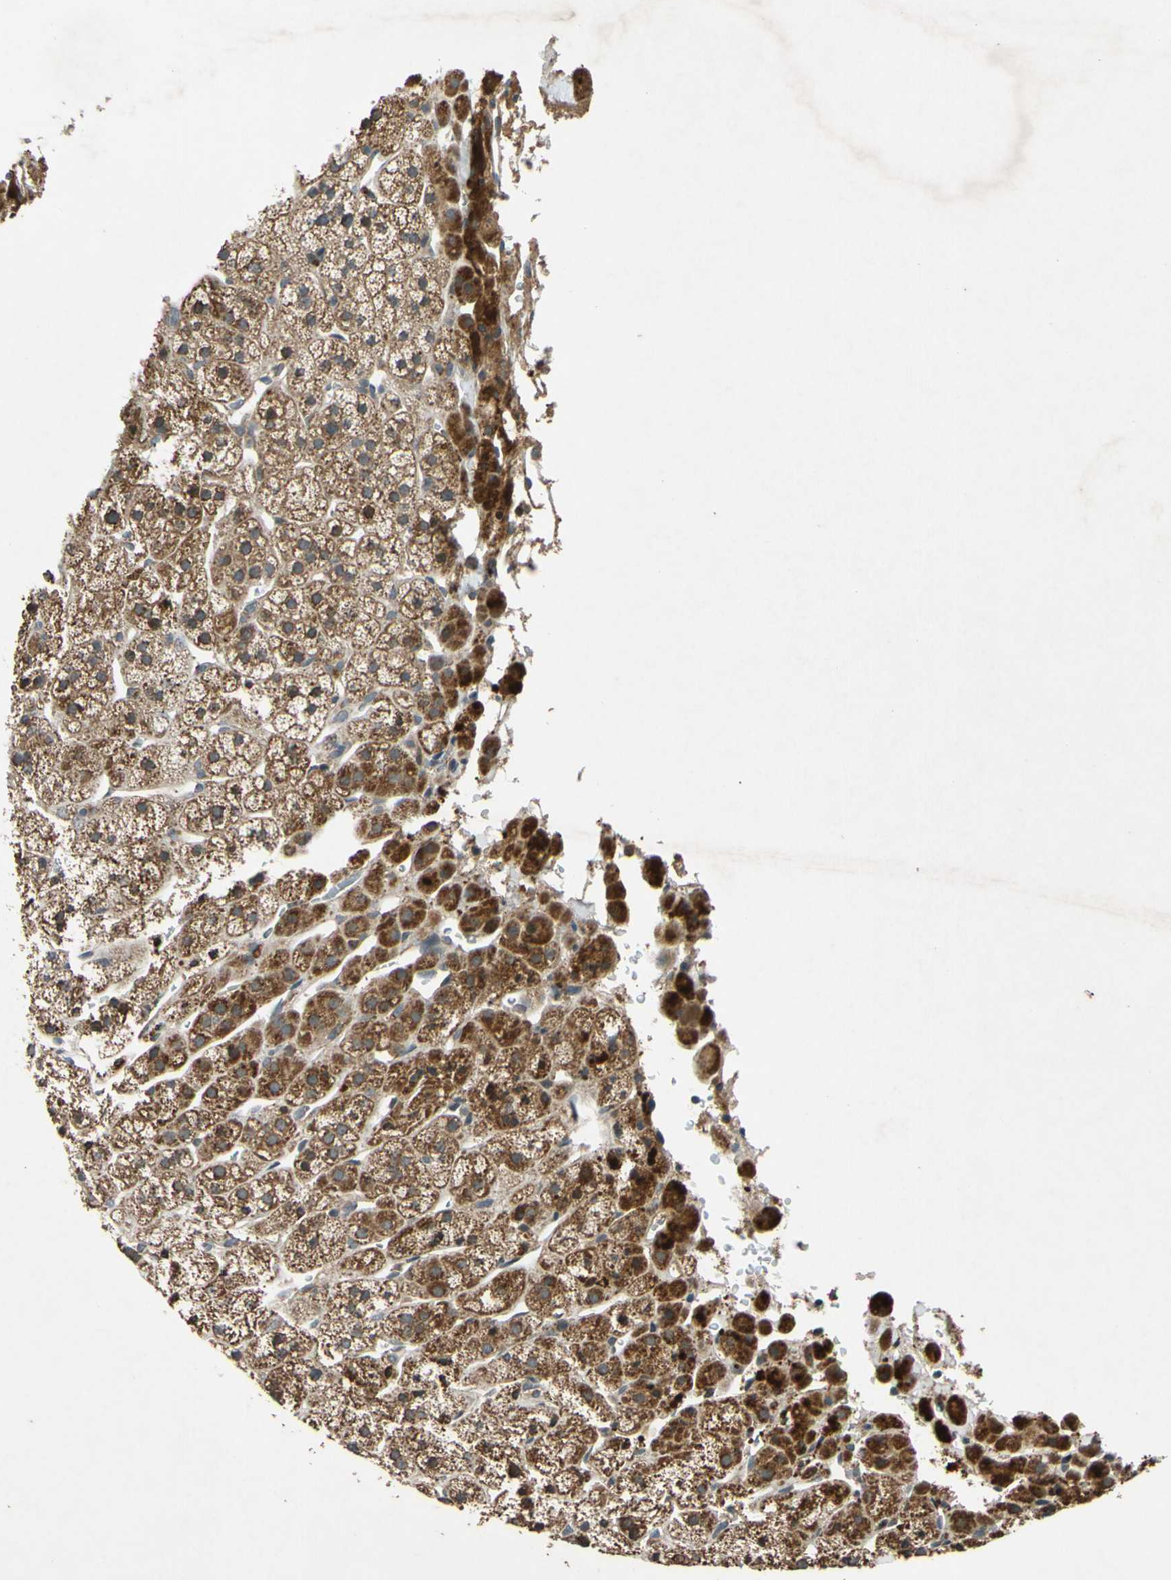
{"staining": {"intensity": "moderate", "quantity": ">75%", "location": "cytoplasmic/membranous"}, "tissue": "adrenal gland", "cell_type": "Glandular cells", "image_type": "normal", "snomed": [{"axis": "morphology", "description": "Normal tissue, NOS"}, {"axis": "topography", "description": "Adrenal gland"}], "caption": "Immunohistochemistry histopathology image of benign human adrenal gland stained for a protein (brown), which shows medium levels of moderate cytoplasmic/membranous staining in about >75% of glandular cells.", "gene": "PARD6A", "patient": {"sex": "male", "age": 56}}